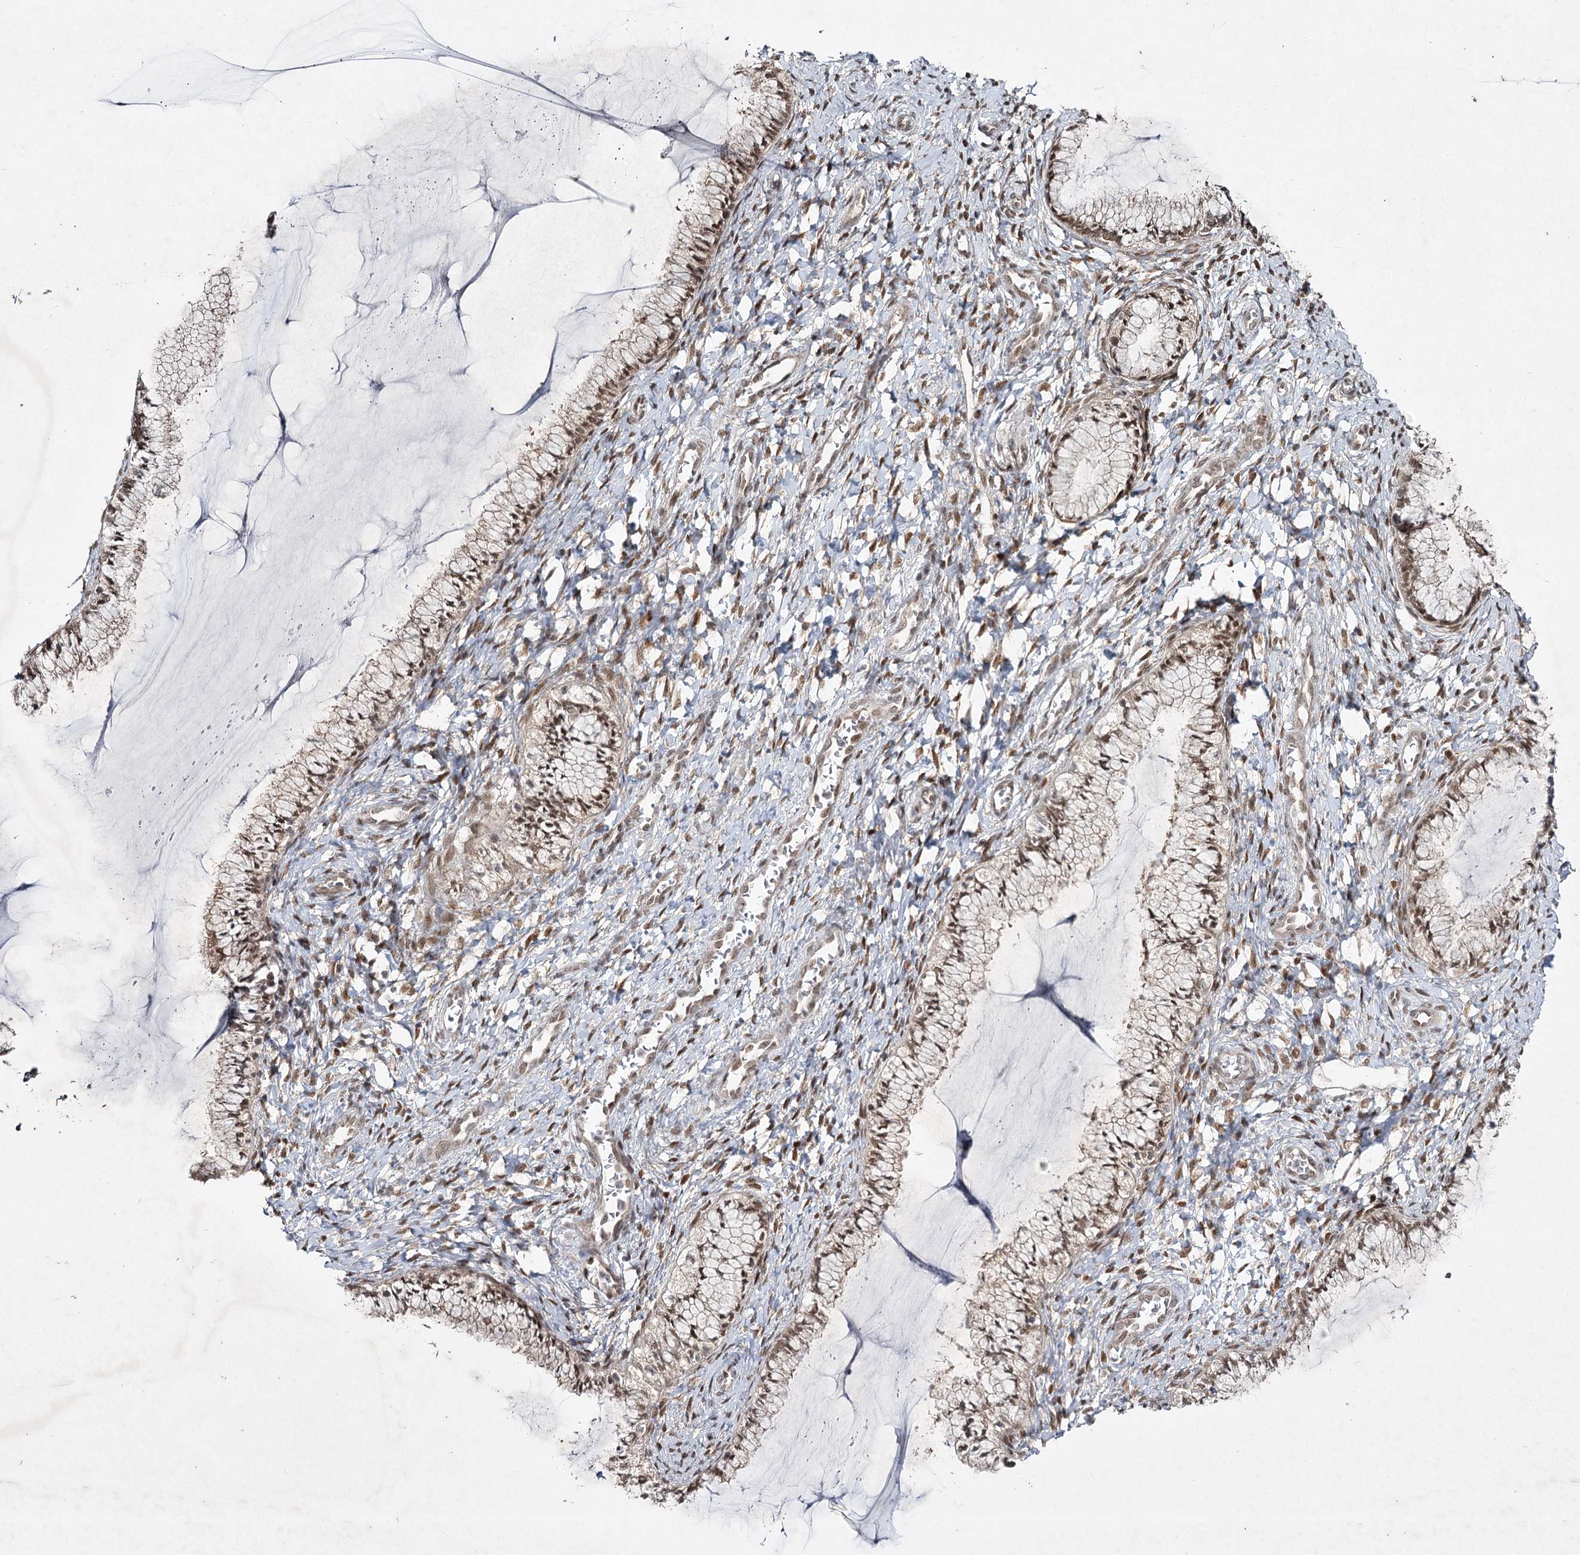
{"staining": {"intensity": "moderate", "quantity": ">75%", "location": "nuclear"}, "tissue": "cervix", "cell_type": "Glandular cells", "image_type": "normal", "snomed": [{"axis": "morphology", "description": "Normal tissue, NOS"}, {"axis": "morphology", "description": "Adenocarcinoma, NOS"}, {"axis": "topography", "description": "Cervix"}], "caption": "Moderate nuclear staining is seen in approximately >75% of glandular cells in normal cervix.", "gene": "DCUN1D4", "patient": {"sex": "female", "age": 29}}